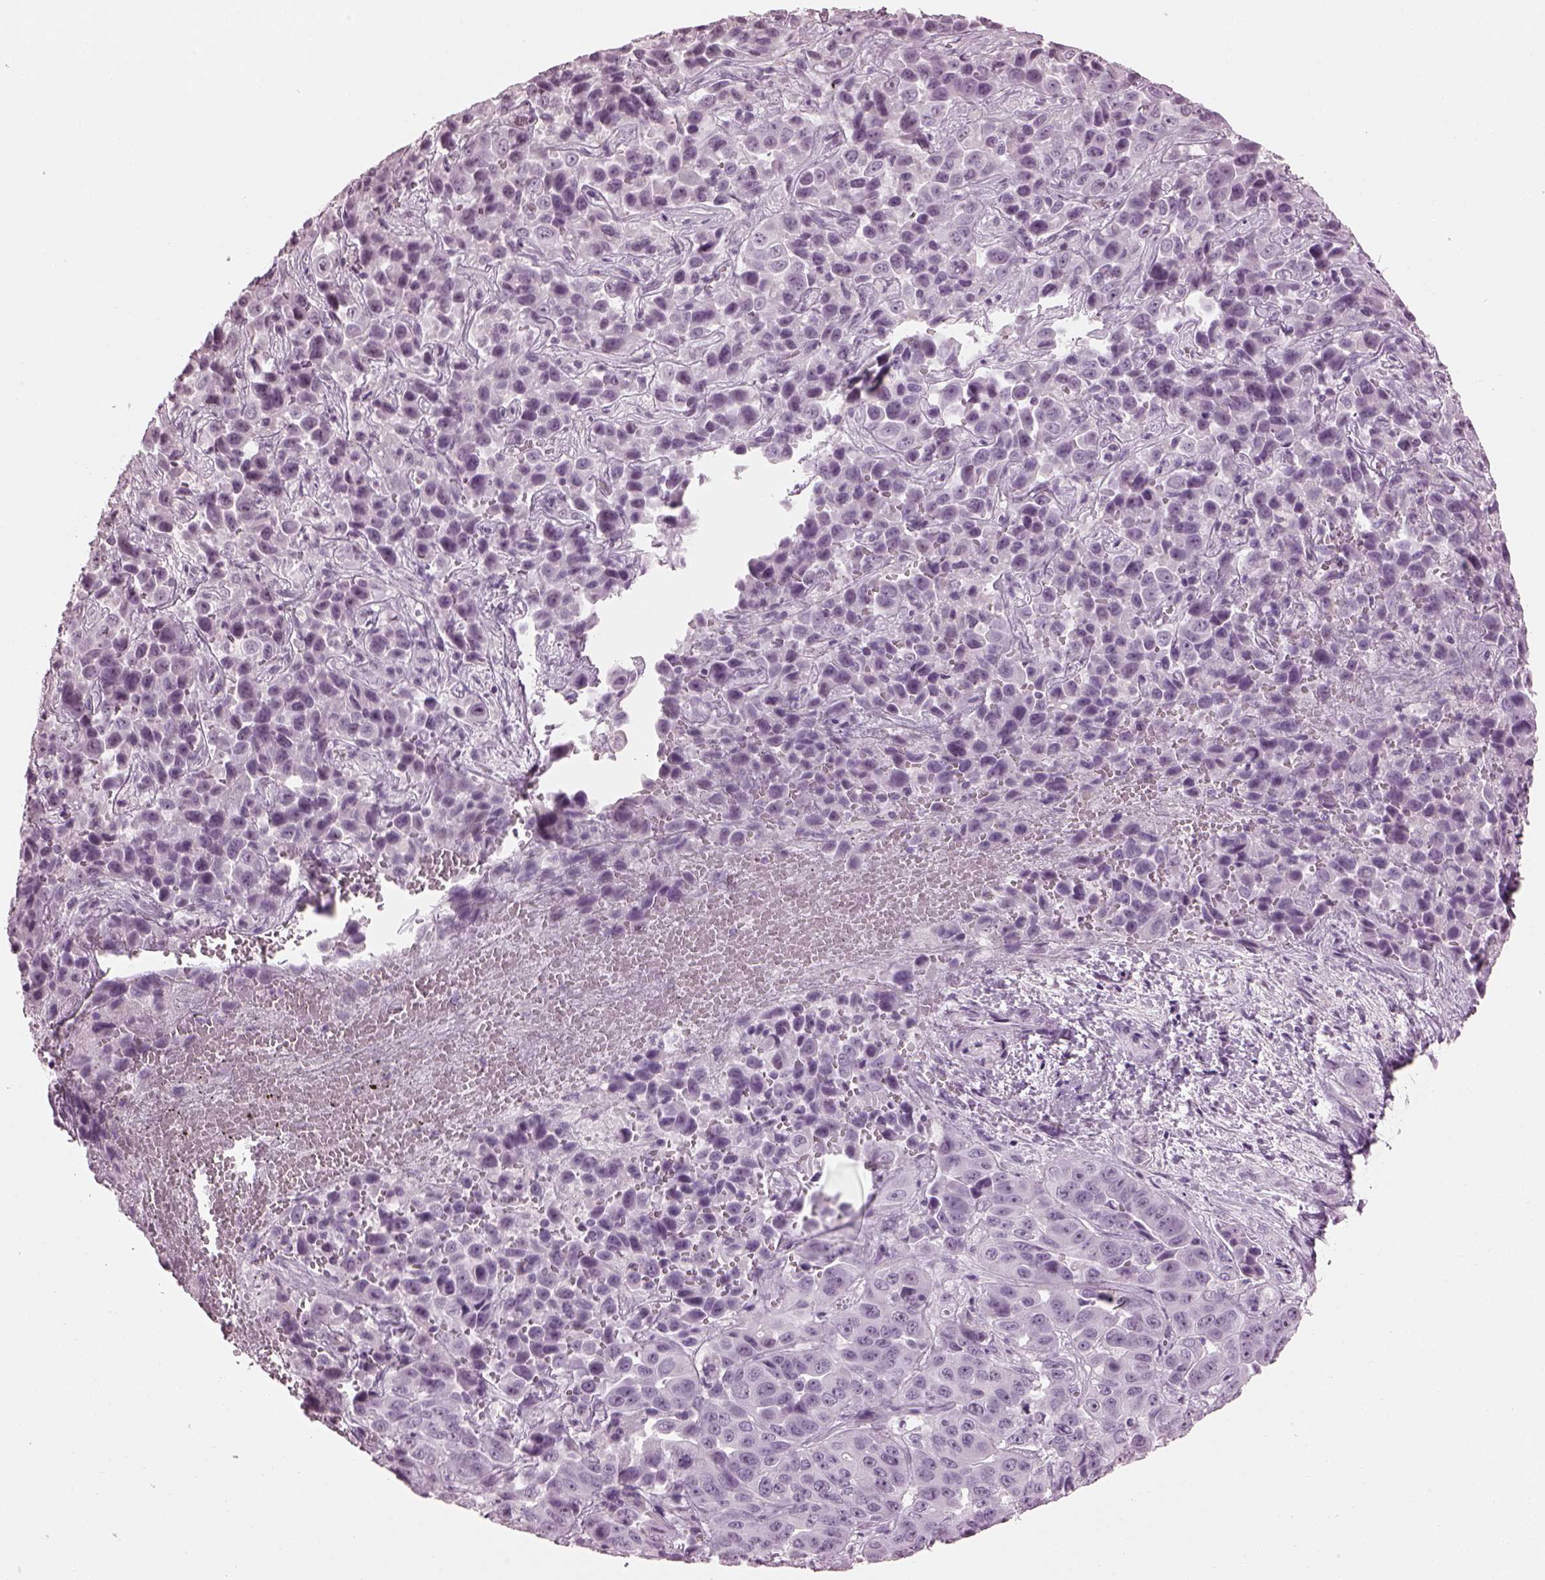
{"staining": {"intensity": "negative", "quantity": "none", "location": "none"}, "tissue": "liver cancer", "cell_type": "Tumor cells", "image_type": "cancer", "snomed": [{"axis": "morphology", "description": "Cholangiocarcinoma"}, {"axis": "topography", "description": "Liver"}], "caption": "Immunohistochemical staining of human liver cancer reveals no significant expression in tumor cells.", "gene": "ADGRG2", "patient": {"sex": "female", "age": 52}}